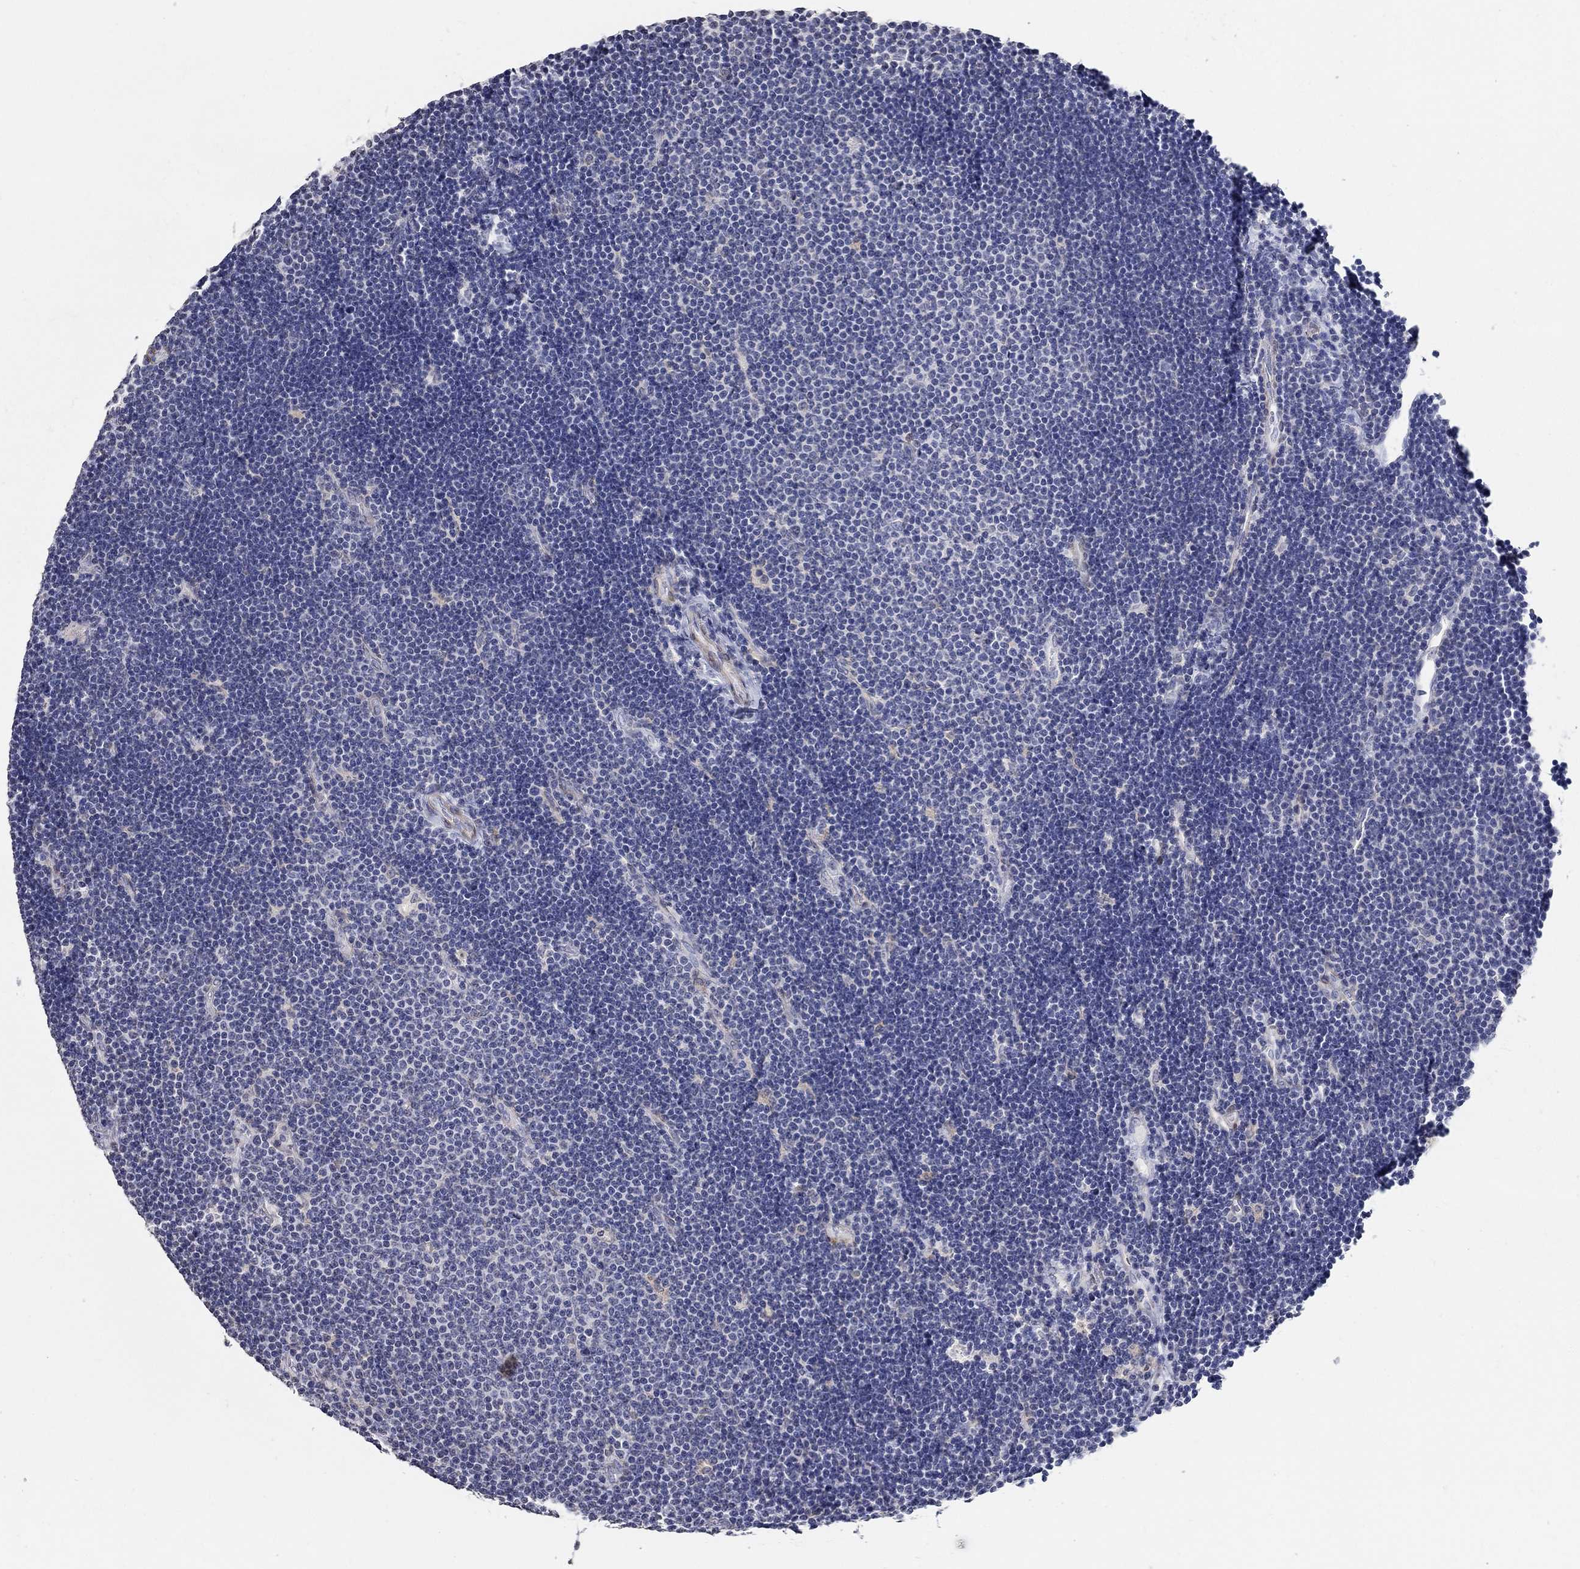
{"staining": {"intensity": "negative", "quantity": "none", "location": "none"}, "tissue": "lymphoma", "cell_type": "Tumor cells", "image_type": "cancer", "snomed": [{"axis": "morphology", "description": "Malignant lymphoma, non-Hodgkin's type, Low grade"}, {"axis": "topography", "description": "Brain"}], "caption": "Tumor cells show no significant expression in low-grade malignant lymphoma, non-Hodgkin's type.", "gene": "PDE1B", "patient": {"sex": "female", "age": 66}}